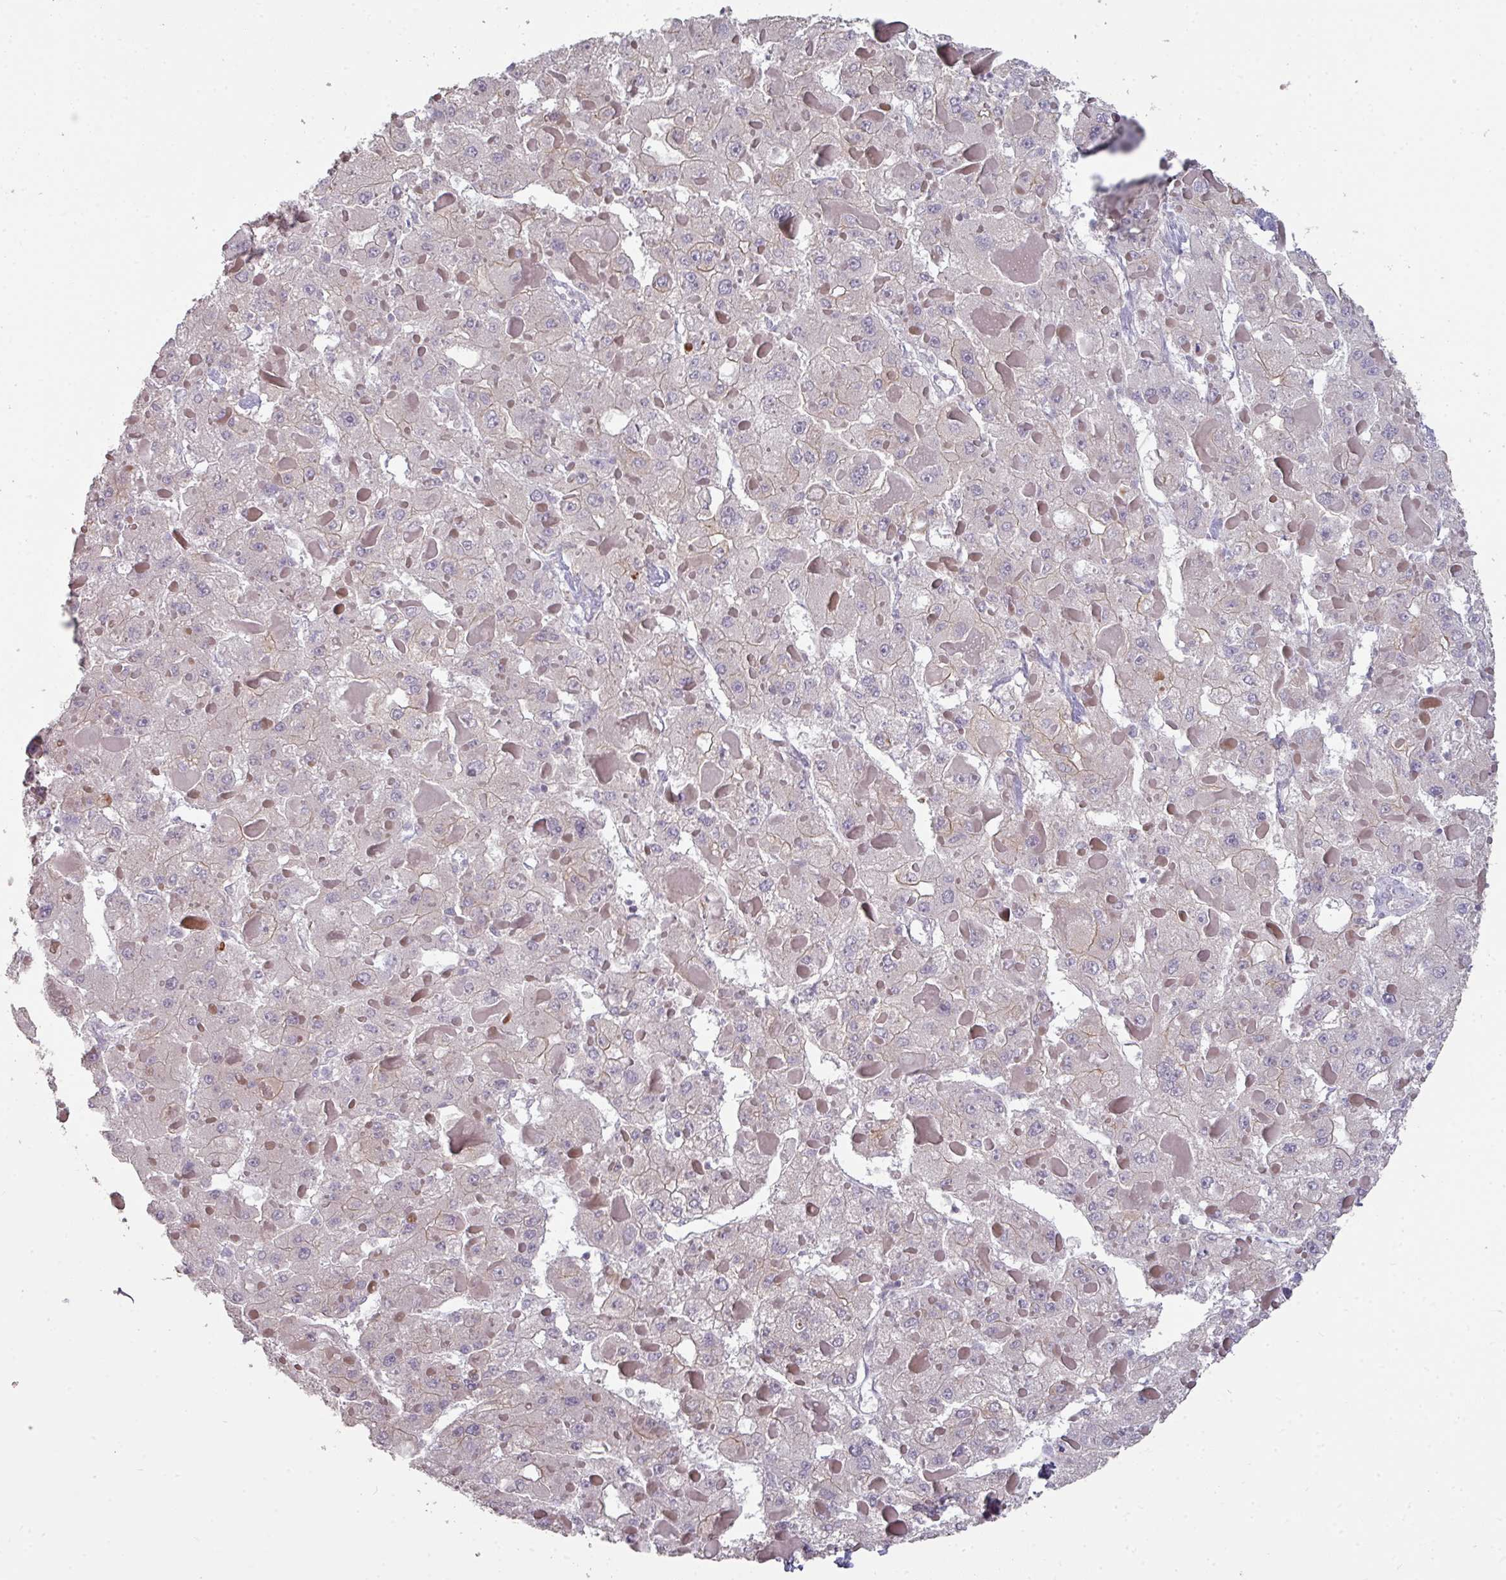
{"staining": {"intensity": "negative", "quantity": "none", "location": "none"}, "tissue": "liver cancer", "cell_type": "Tumor cells", "image_type": "cancer", "snomed": [{"axis": "morphology", "description": "Carcinoma, Hepatocellular, NOS"}, {"axis": "topography", "description": "Liver"}], "caption": "IHC of human hepatocellular carcinoma (liver) reveals no positivity in tumor cells. (Immunohistochemistry, brightfield microscopy, high magnification).", "gene": "GTF2H3", "patient": {"sex": "female", "age": 73}}